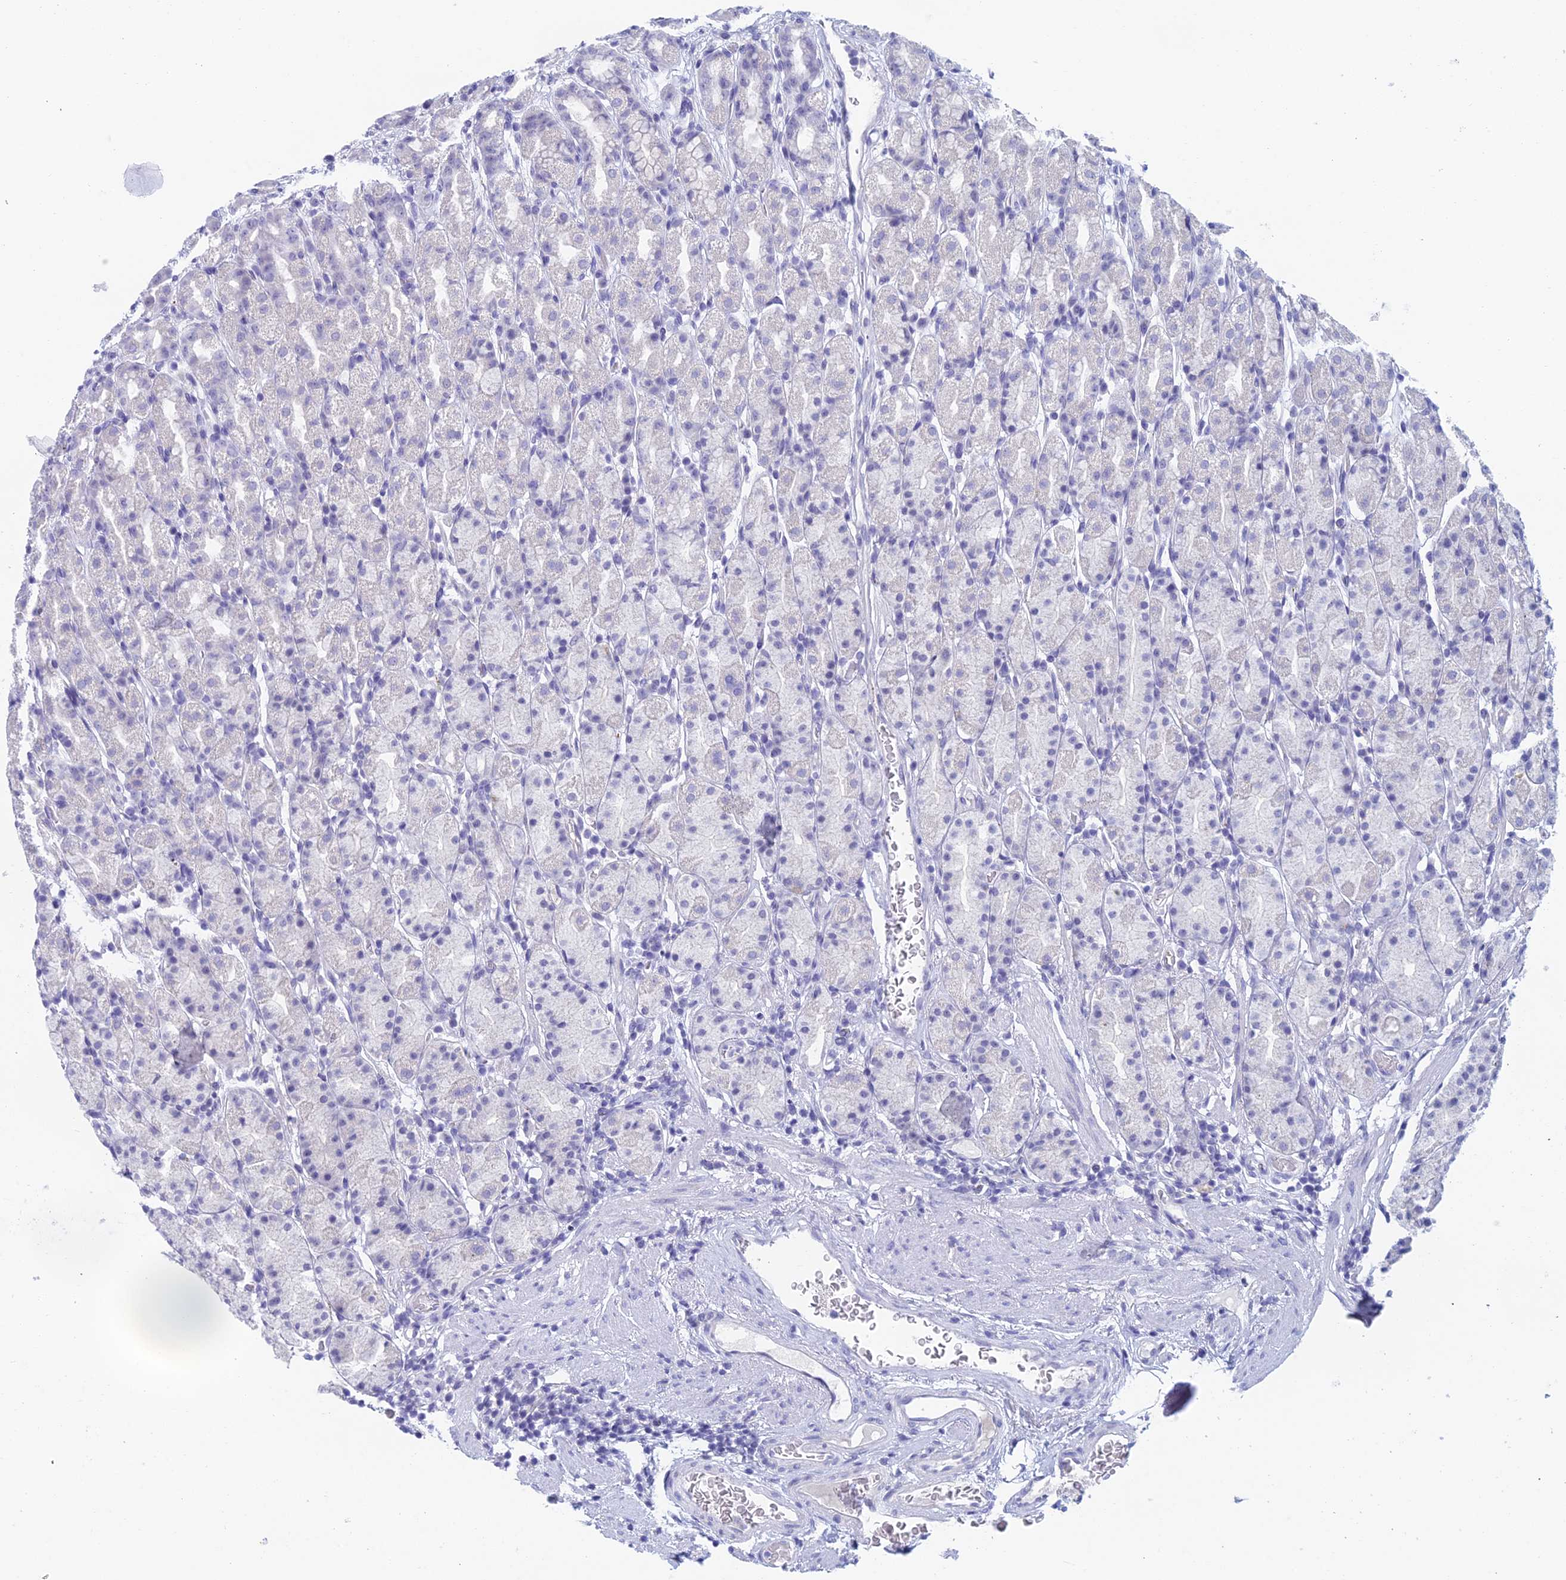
{"staining": {"intensity": "negative", "quantity": "none", "location": "none"}, "tissue": "stomach", "cell_type": "Glandular cells", "image_type": "normal", "snomed": [{"axis": "morphology", "description": "Normal tissue, NOS"}, {"axis": "topography", "description": "Stomach, upper"}, {"axis": "topography", "description": "Stomach, lower"}, {"axis": "topography", "description": "Small intestine"}], "caption": "High power microscopy photomicrograph of an IHC image of normal stomach, revealing no significant positivity in glandular cells.", "gene": "TMEM161B", "patient": {"sex": "male", "age": 68}}